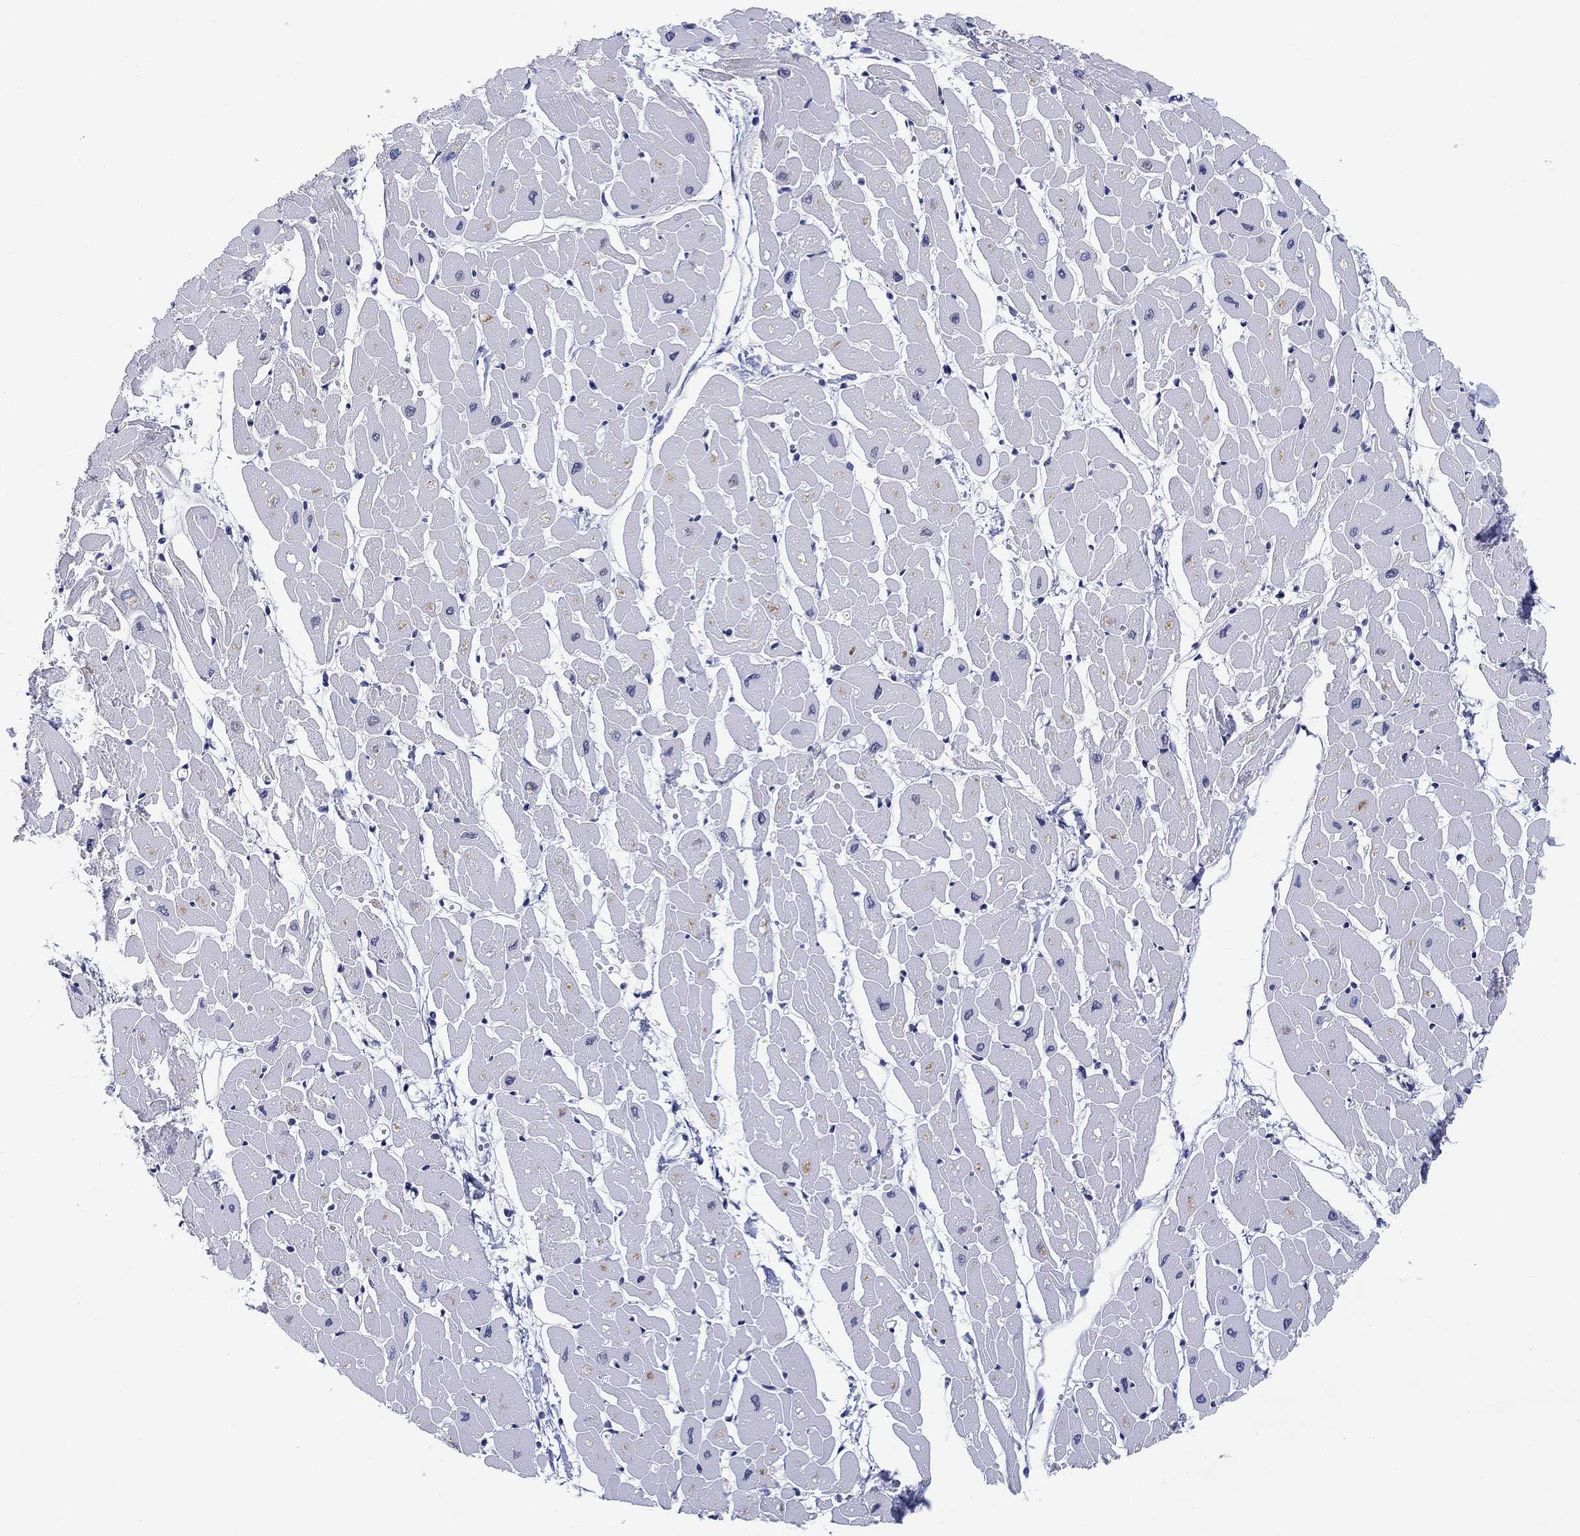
{"staining": {"intensity": "negative", "quantity": "none", "location": "none"}, "tissue": "heart muscle", "cell_type": "Cardiomyocytes", "image_type": "normal", "snomed": [{"axis": "morphology", "description": "Normal tissue, NOS"}, {"axis": "topography", "description": "Heart"}], "caption": "Immunohistochemistry (IHC) histopathology image of benign heart muscle: human heart muscle stained with DAB shows no significant protein staining in cardiomyocytes.", "gene": "OTUB2", "patient": {"sex": "male", "age": 57}}